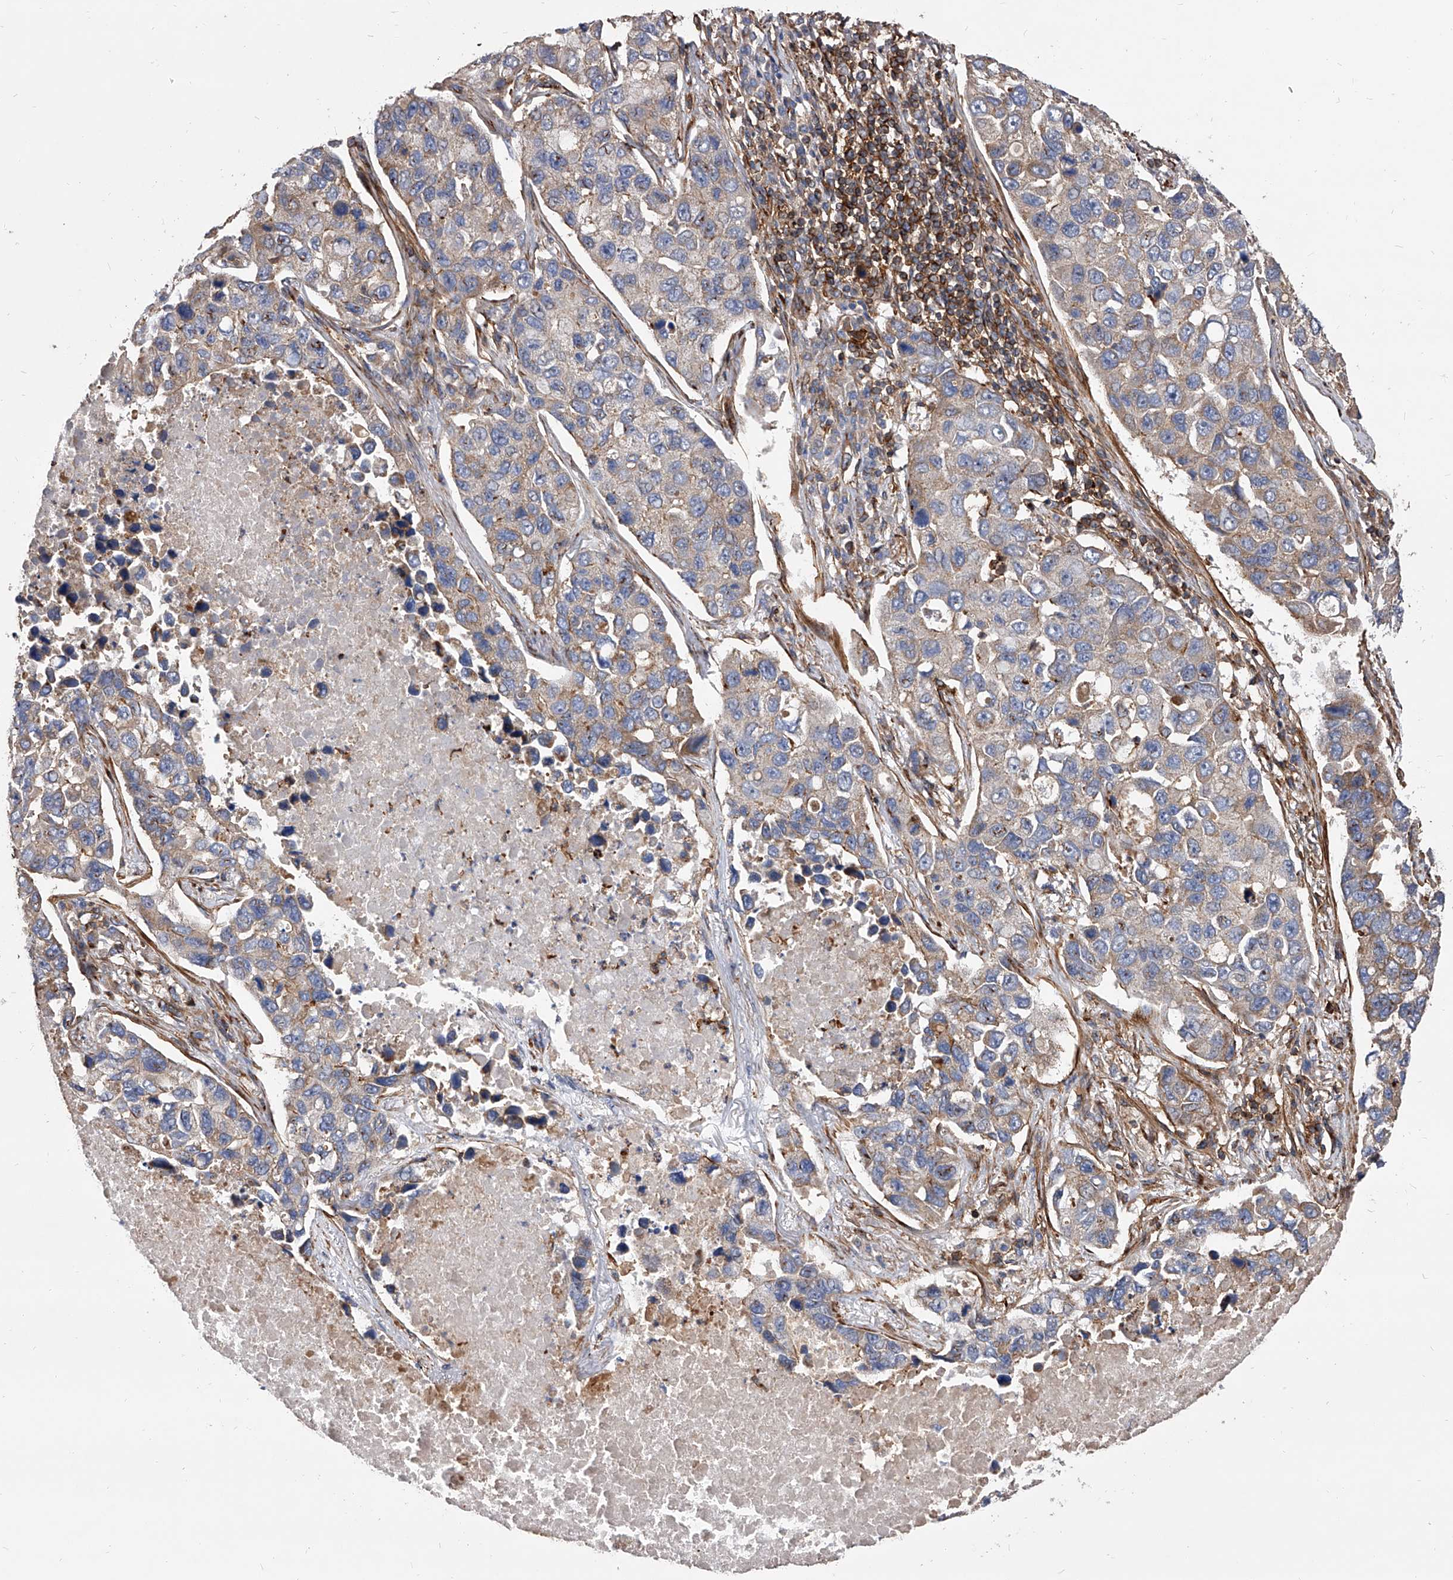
{"staining": {"intensity": "weak", "quantity": "25%-75%", "location": "cytoplasmic/membranous"}, "tissue": "lung cancer", "cell_type": "Tumor cells", "image_type": "cancer", "snomed": [{"axis": "morphology", "description": "Adenocarcinoma, NOS"}, {"axis": "topography", "description": "Lung"}], "caption": "Lung cancer stained for a protein shows weak cytoplasmic/membranous positivity in tumor cells.", "gene": "PISD", "patient": {"sex": "male", "age": 64}}